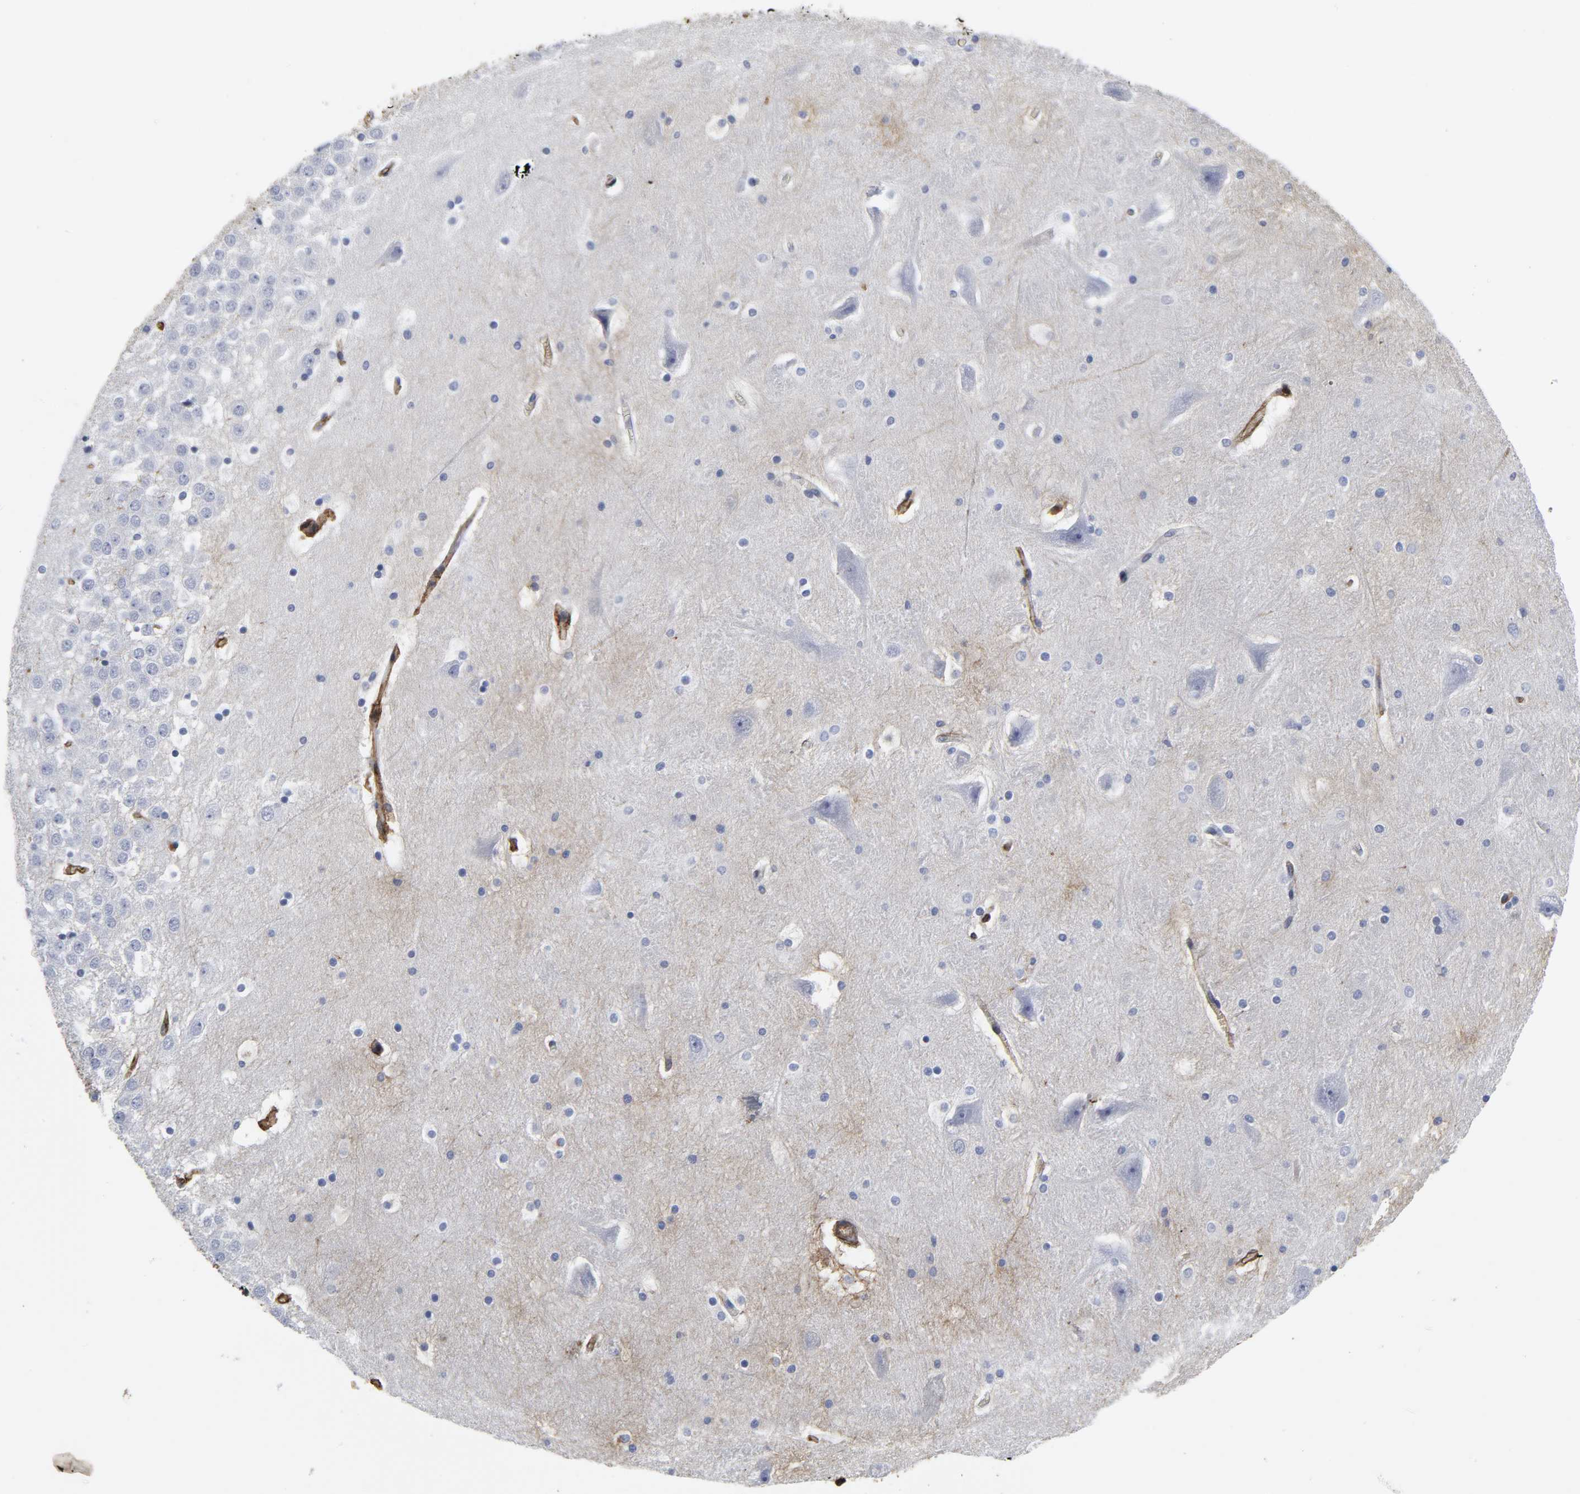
{"staining": {"intensity": "moderate", "quantity": "<25%", "location": "cytoplasmic/membranous"}, "tissue": "hippocampus", "cell_type": "Glial cells", "image_type": "normal", "snomed": [{"axis": "morphology", "description": "Normal tissue, NOS"}, {"axis": "topography", "description": "Hippocampus"}], "caption": "Hippocampus stained with DAB immunohistochemistry exhibits low levels of moderate cytoplasmic/membranous expression in approximately <25% of glial cells.", "gene": "ANXA2", "patient": {"sex": "male", "age": 45}}